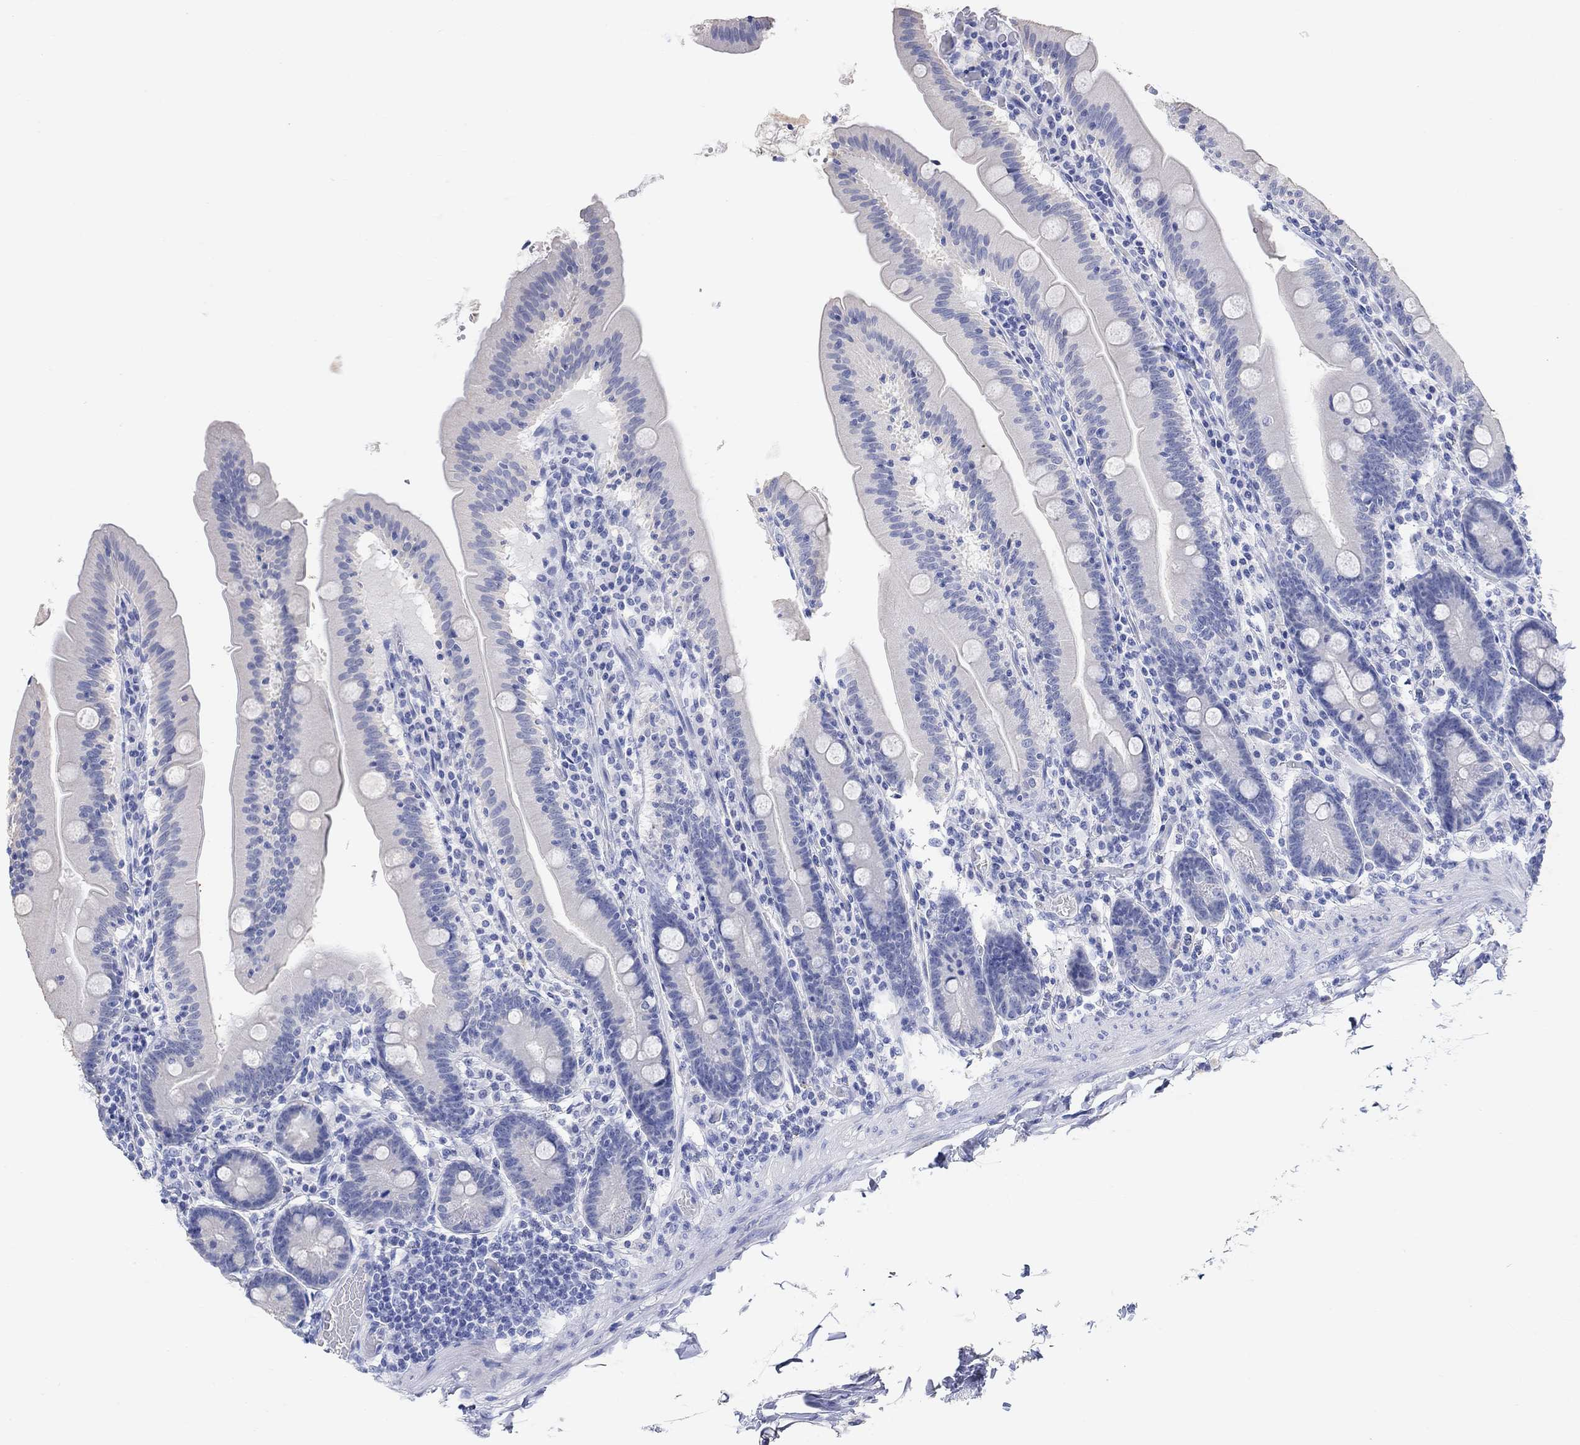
{"staining": {"intensity": "negative", "quantity": "none", "location": "none"}, "tissue": "small intestine", "cell_type": "Glandular cells", "image_type": "normal", "snomed": [{"axis": "morphology", "description": "Normal tissue, NOS"}, {"axis": "topography", "description": "Small intestine"}], "caption": "Immunohistochemical staining of benign small intestine displays no significant expression in glandular cells.", "gene": "TYR", "patient": {"sex": "male", "age": 37}}